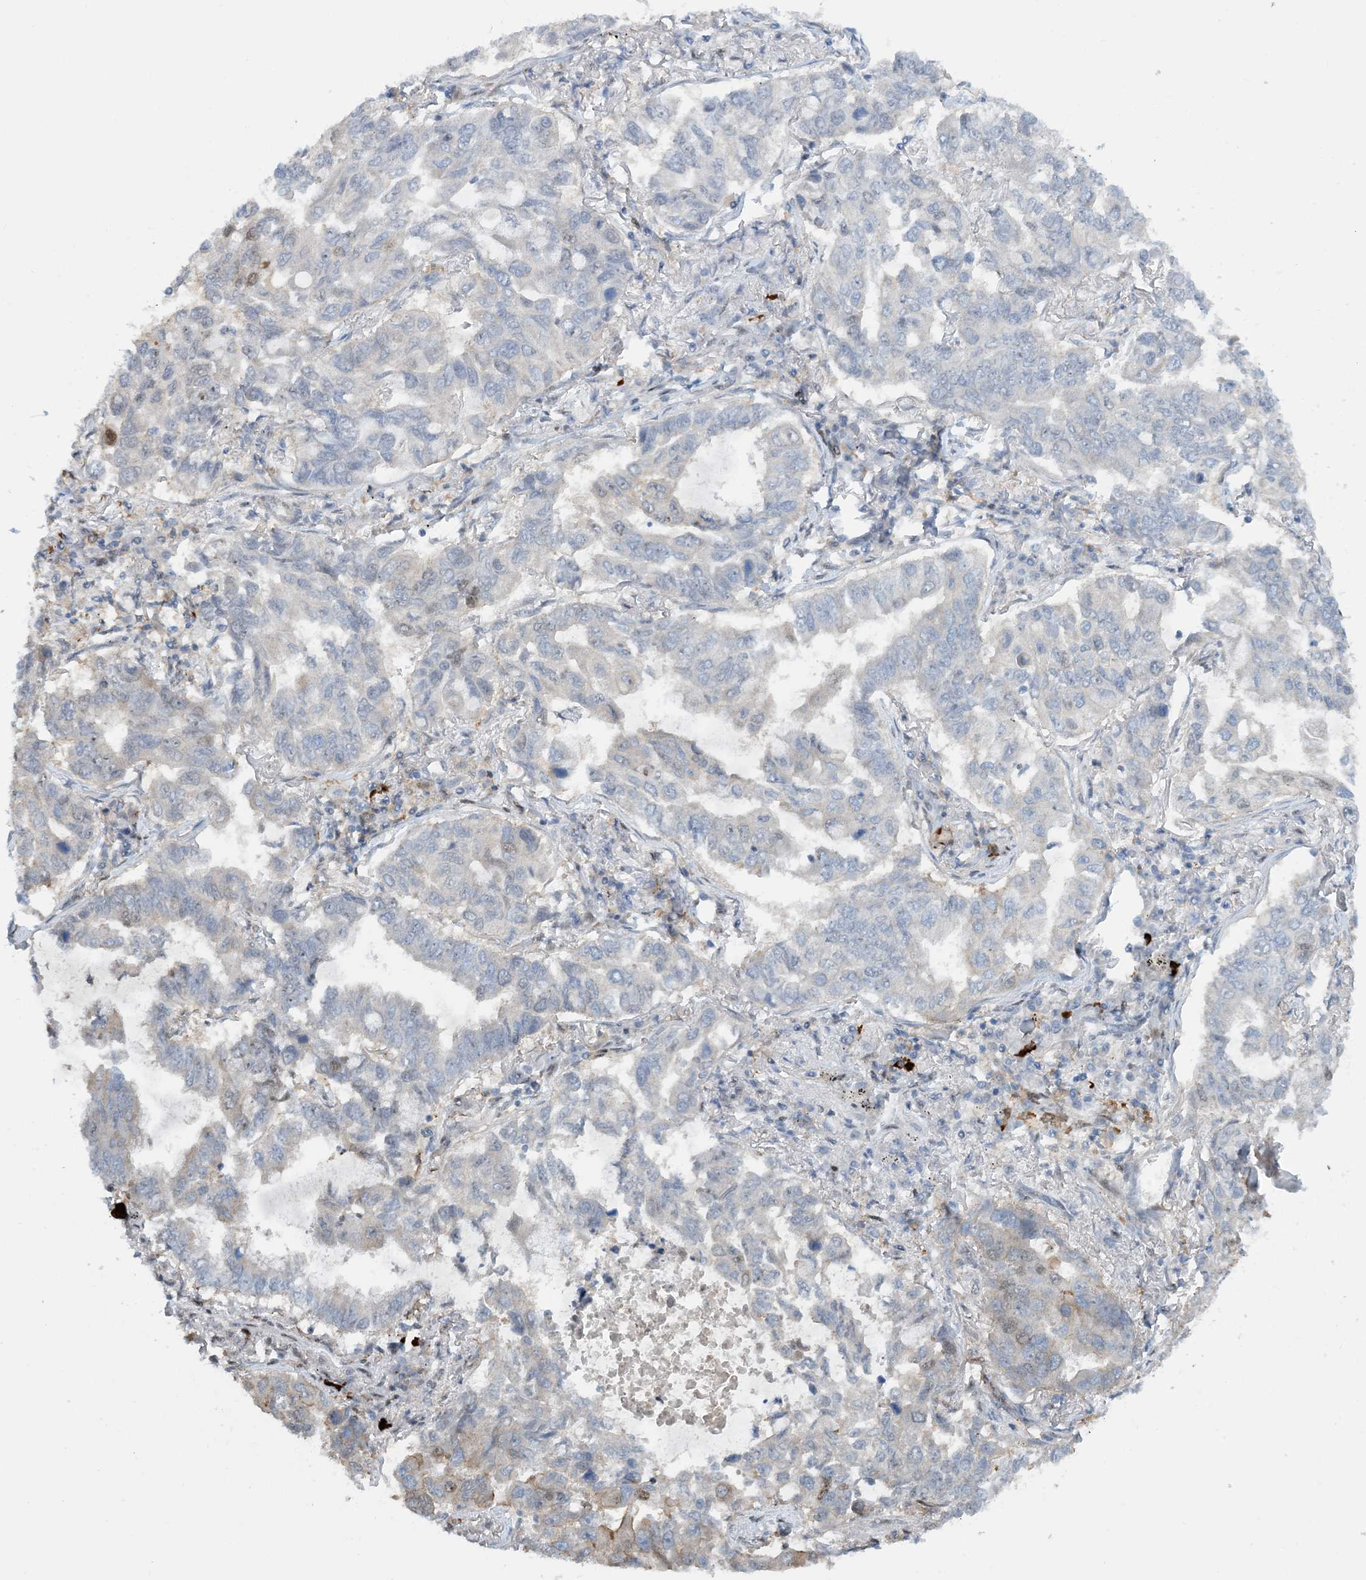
{"staining": {"intensity": "moderate", "quantity": "25%-75%", "location": "nuclear"}, "tissue": "lung cancer", "cell_type": "Tumor cells", "image_type": "cancer", "snomed": [{"axis": "morphology", "description": "Adenocarcinoma, NOS"}, {"axis": "topography", "description": "Lung"}], "caption": "Brown immunohistochemical staining in human lung adenocarcinoma reveals moderate nuclear positivity in approximately 25%-75% of tumor cells.", "gene": "HEMK1", "patient": {"sex": "male", "age": 64}}